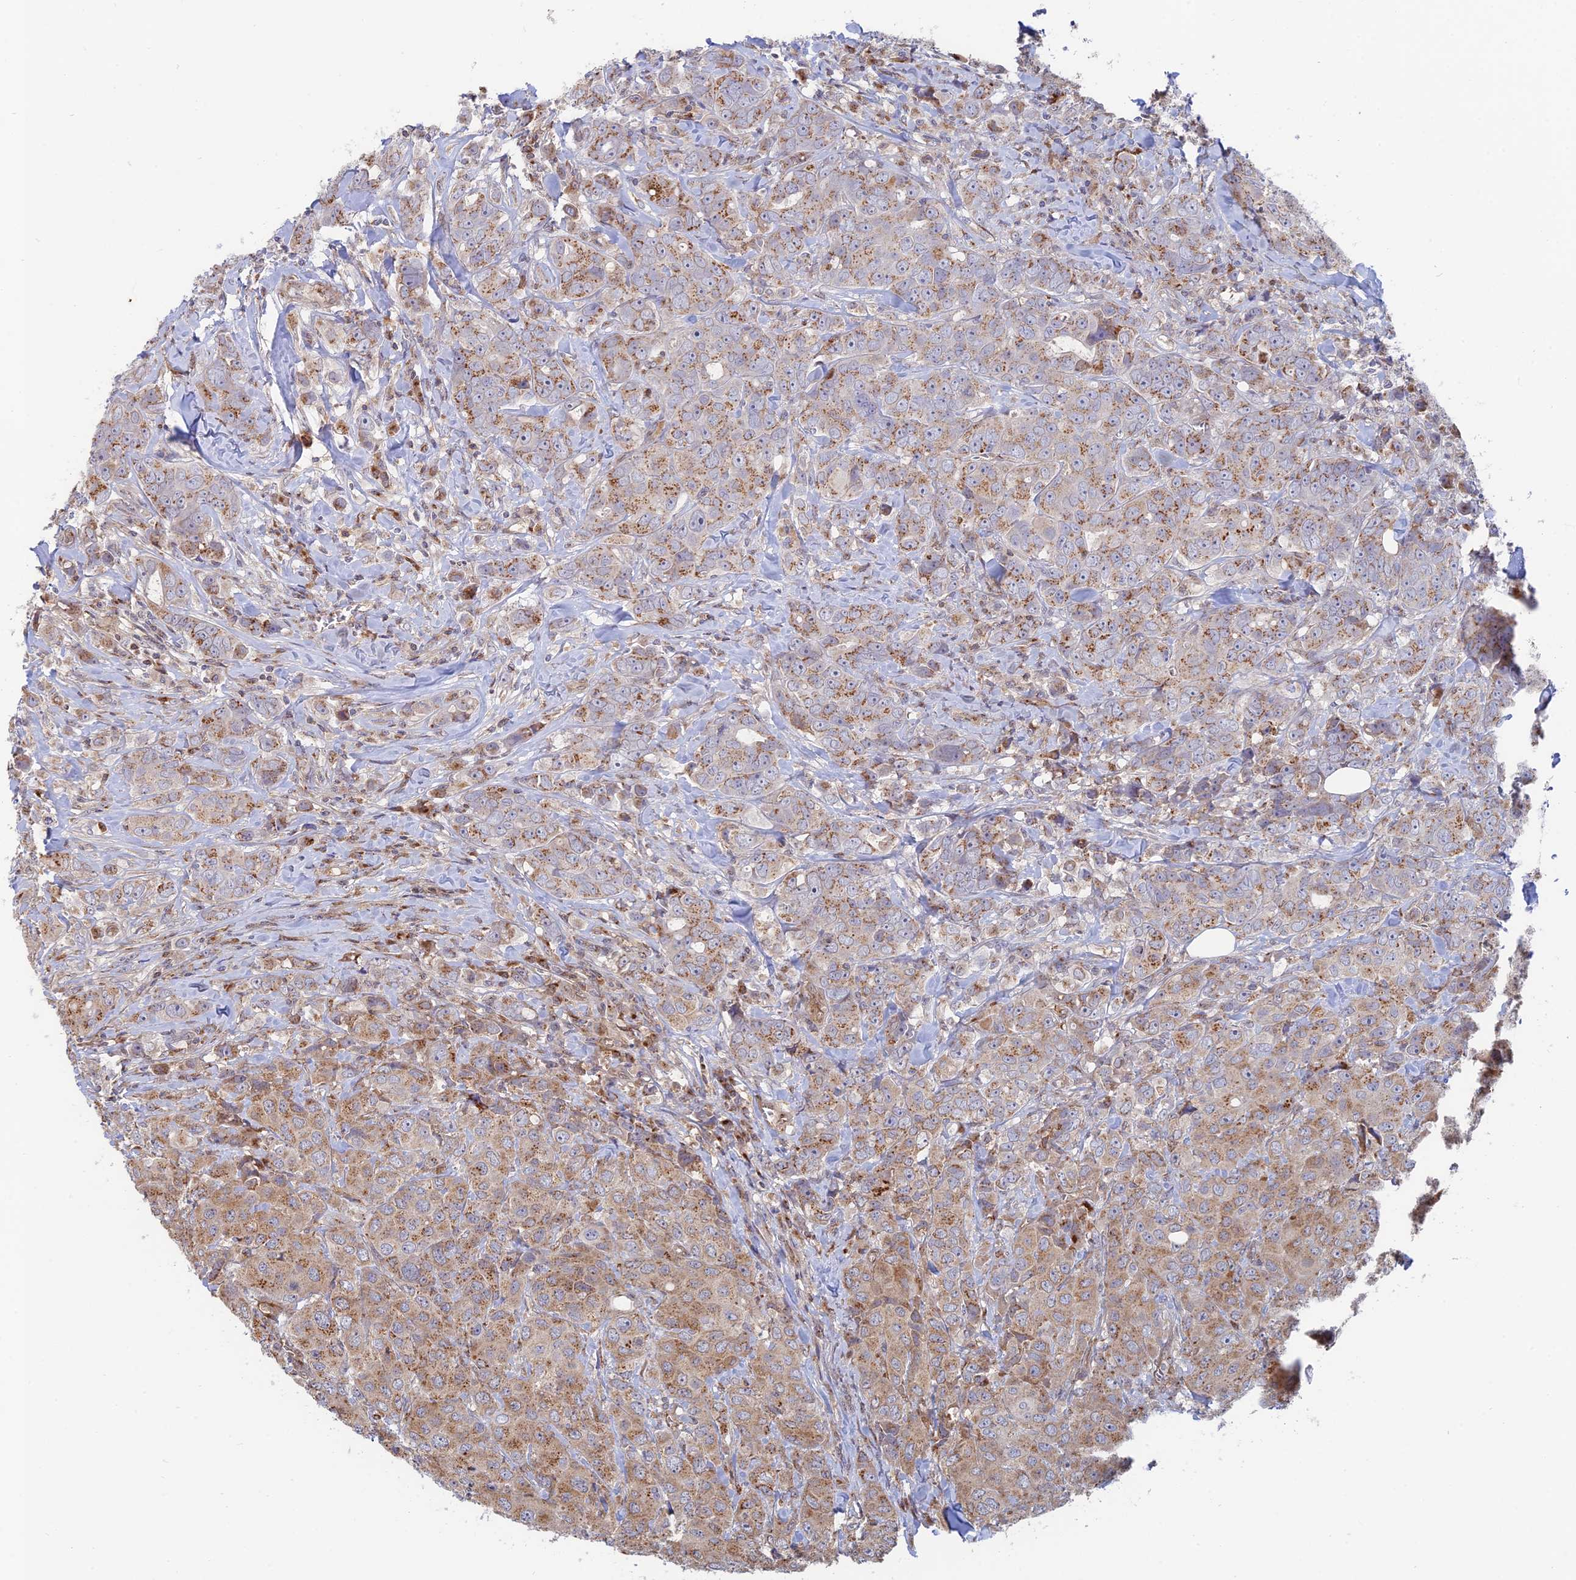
{"staining": {"intensity": "moderate", "quantity": ">75%", "location": "cytoplasmic/membranous"}, "tissue": "breast cancer", "cell_type": "Tumor cells", "image_type": "cancer", "snomed": [{"axis": "morphology", "description": "Duct carcinoma"}, {"axis": "topography", "description": "Breast"}], "caption": "Breast cancer tissue displays moderate cytoplasmic/membranous expression in approximately >75% of tumor cells, visualized by immunohistochemistry.", "gene": "HS2ST1", "patient": {"sex": "female", "age": 43}}